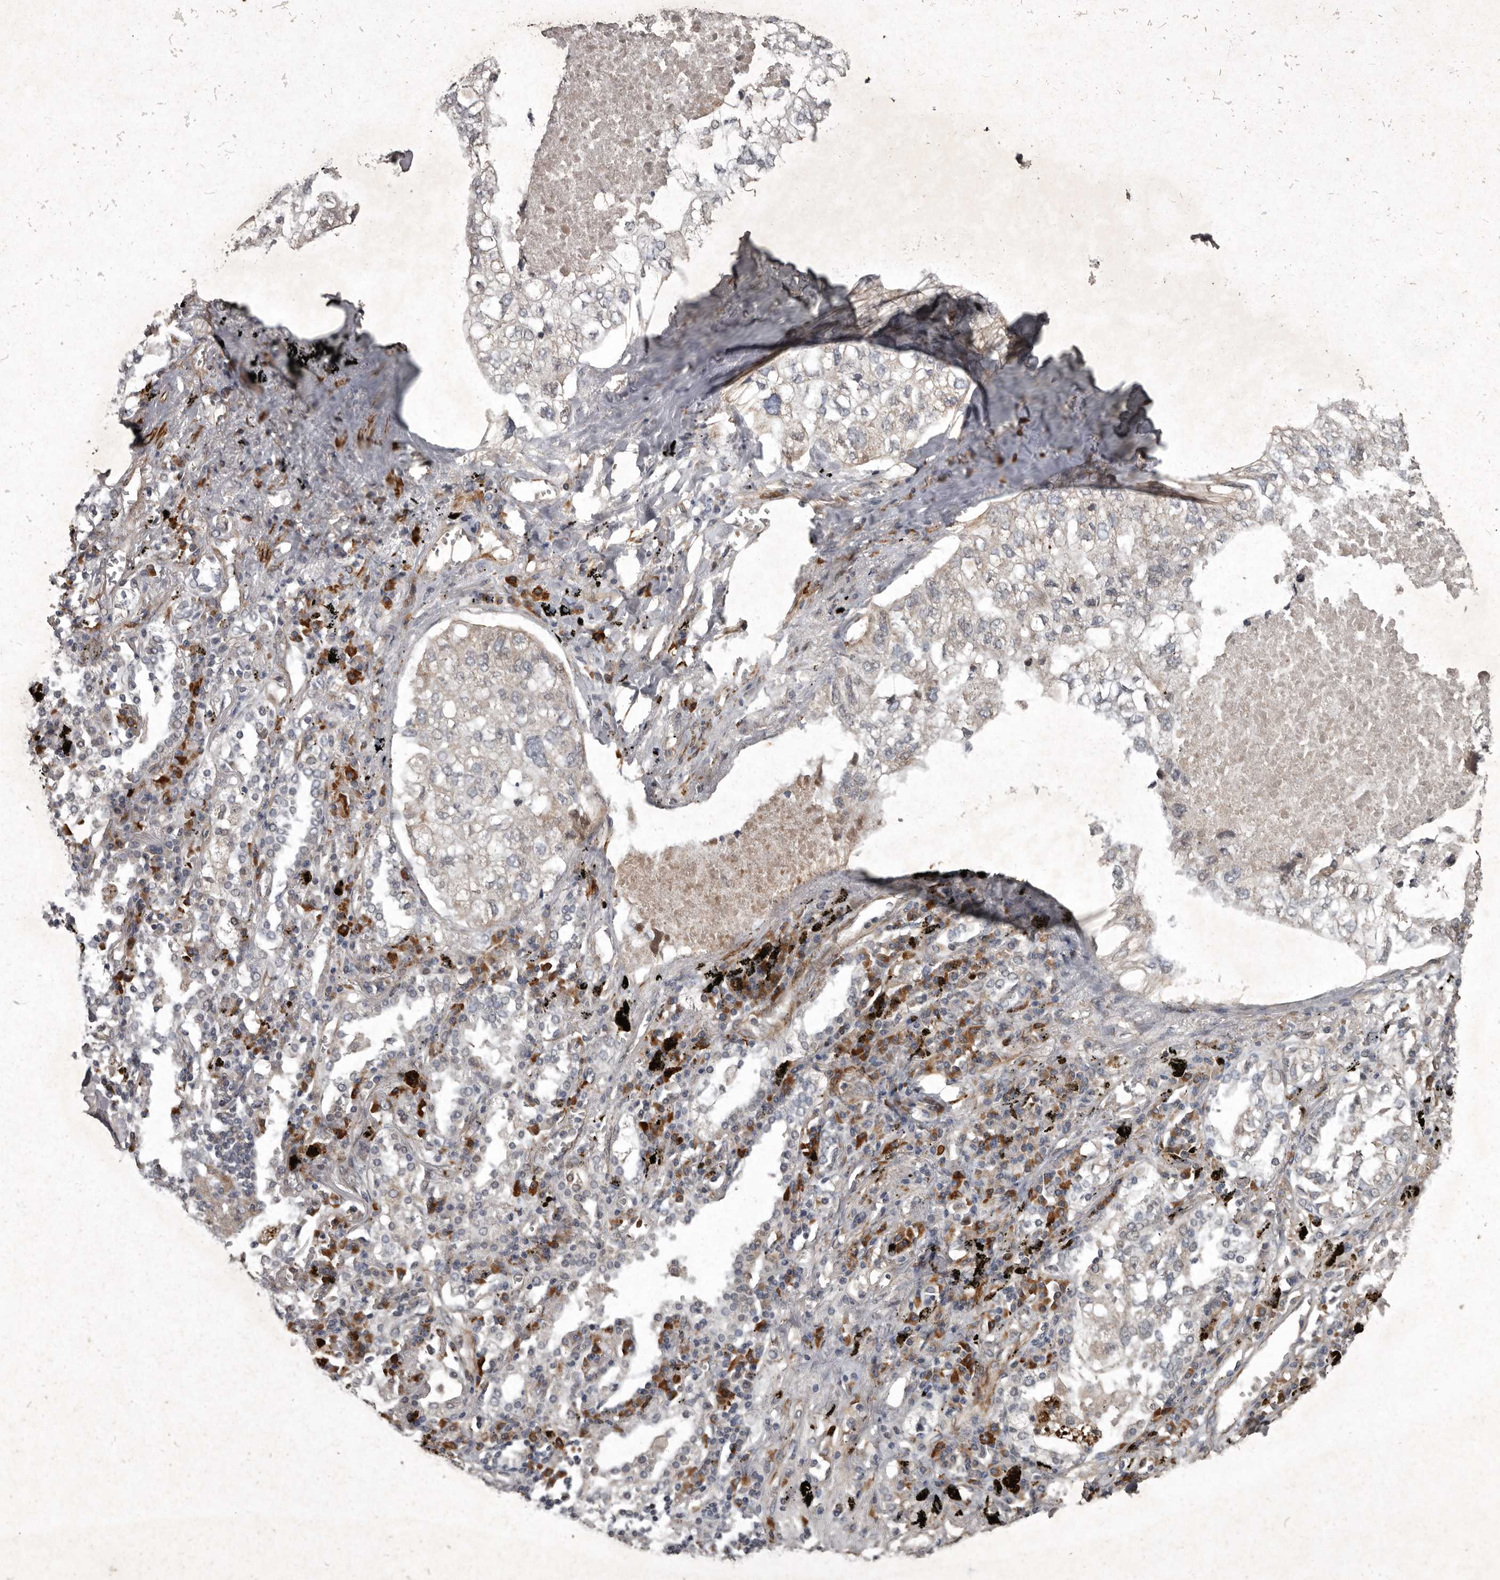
{"staining": {"intensity": "negative", "quantity": "none", "location": "none"}, "tissue": "lung cancer", "cell_type": "Tumor cells", "image_type": "cancer", "snomed": [{"axis": "morphology", "description": "Adenocarcinoma, NOS"}, {"axis": "topography", "description": "Lung"}], "caption": "There is no significant staining in tumor cells of lung adenocarcinoma.", "gene": "MRPS15", "patient": {"sex": "male", "age": 65}}